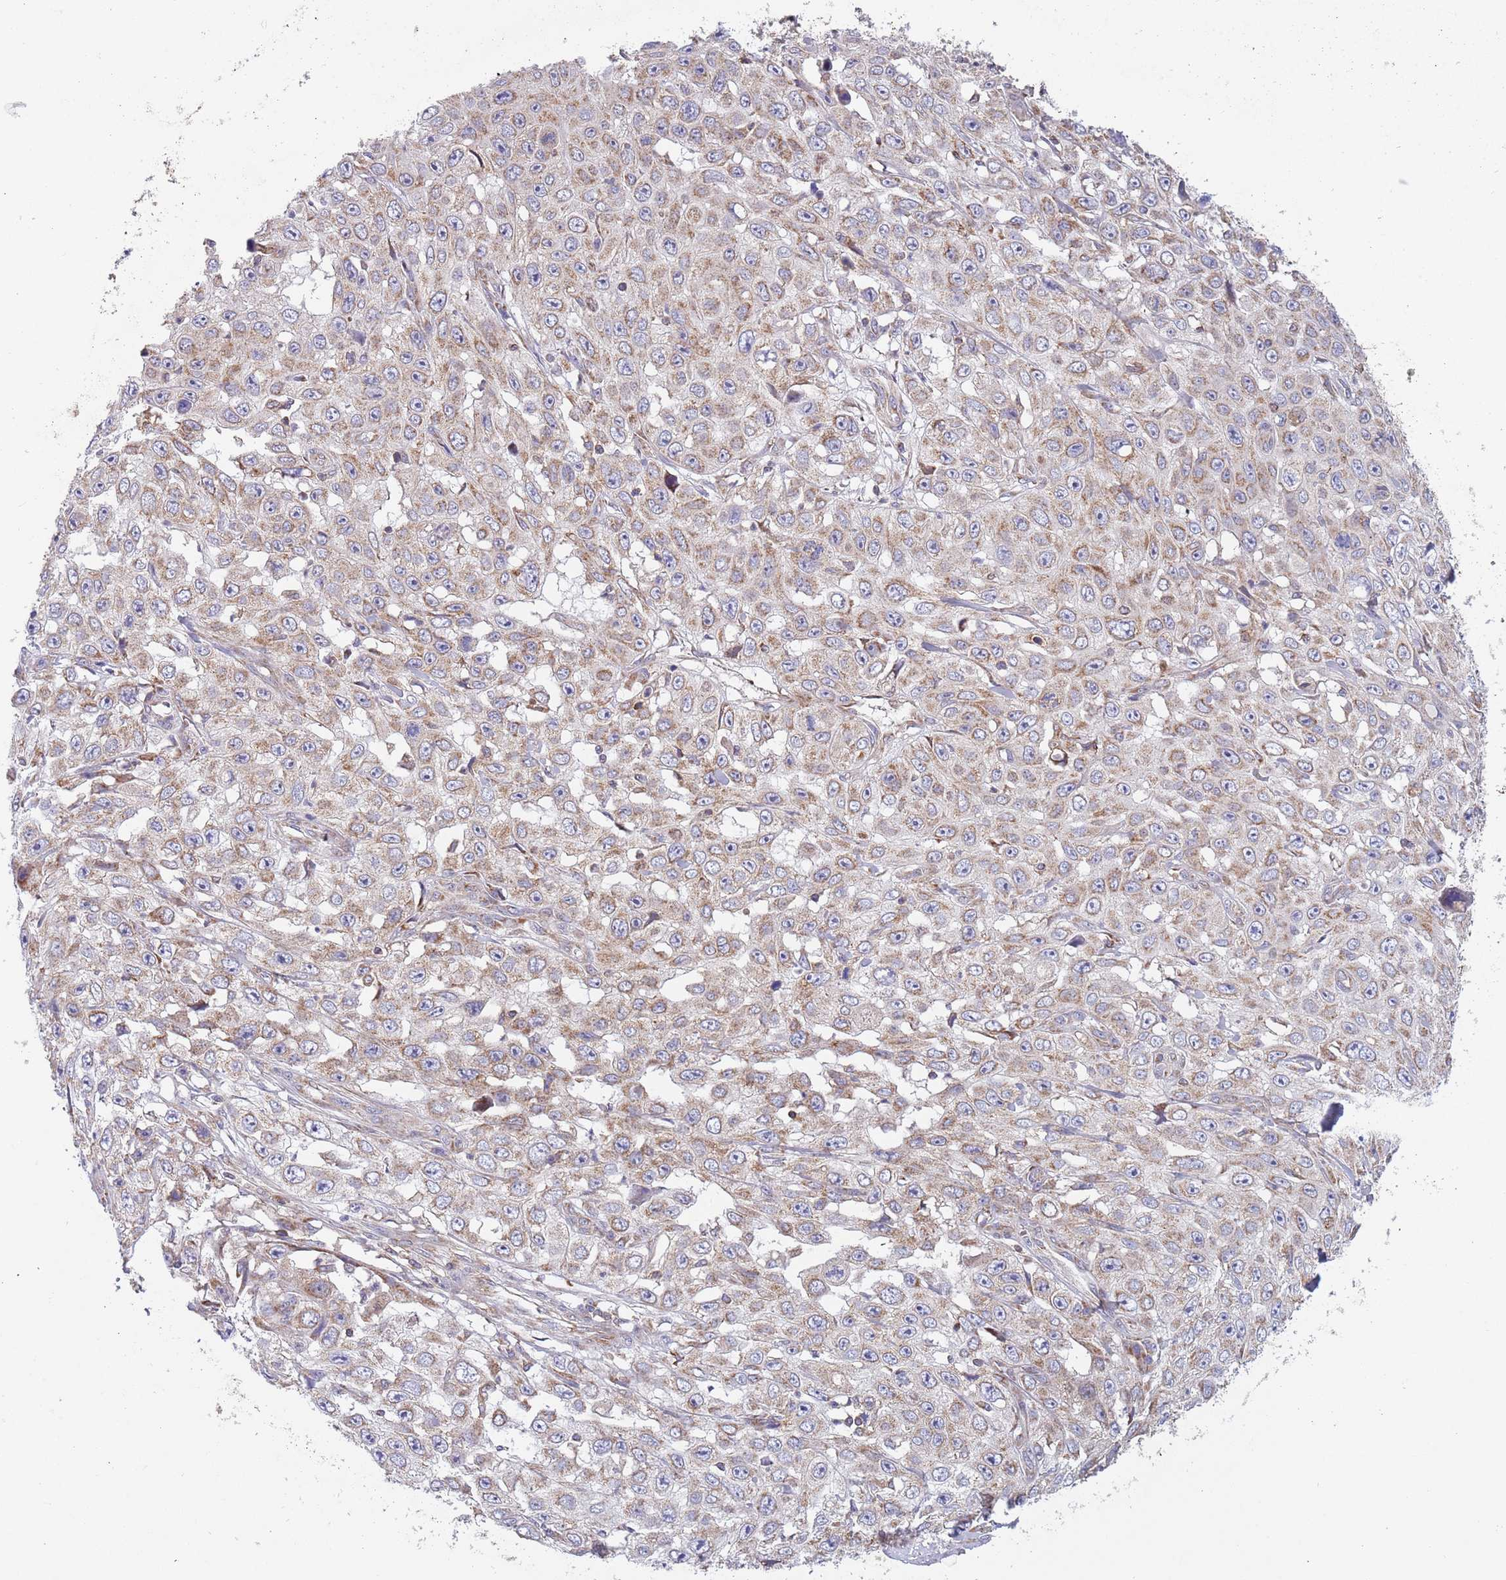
{"staining": {"intensity": "weak", "quantity": "25%-75%", "location": "cytoplasmic/membranous"}, "tissue": "skin cancer", "cell_type": "Tumor cells", "image_type": "cancer", "snomed": [{"axis": "morphology", "description": "Squamous cell carcinoma, NOS"}, {"axis": "topography", "description": "Skin"}], "caption": "Brown immunohistochemical staining in human skin squamous cell carcinoma exhibits weak cytoplasmic/membranous positivity in approximately 25%-75% of tumor cells.", "gene": "IRS4", "patient": {"sex": "male", "age": 82}}